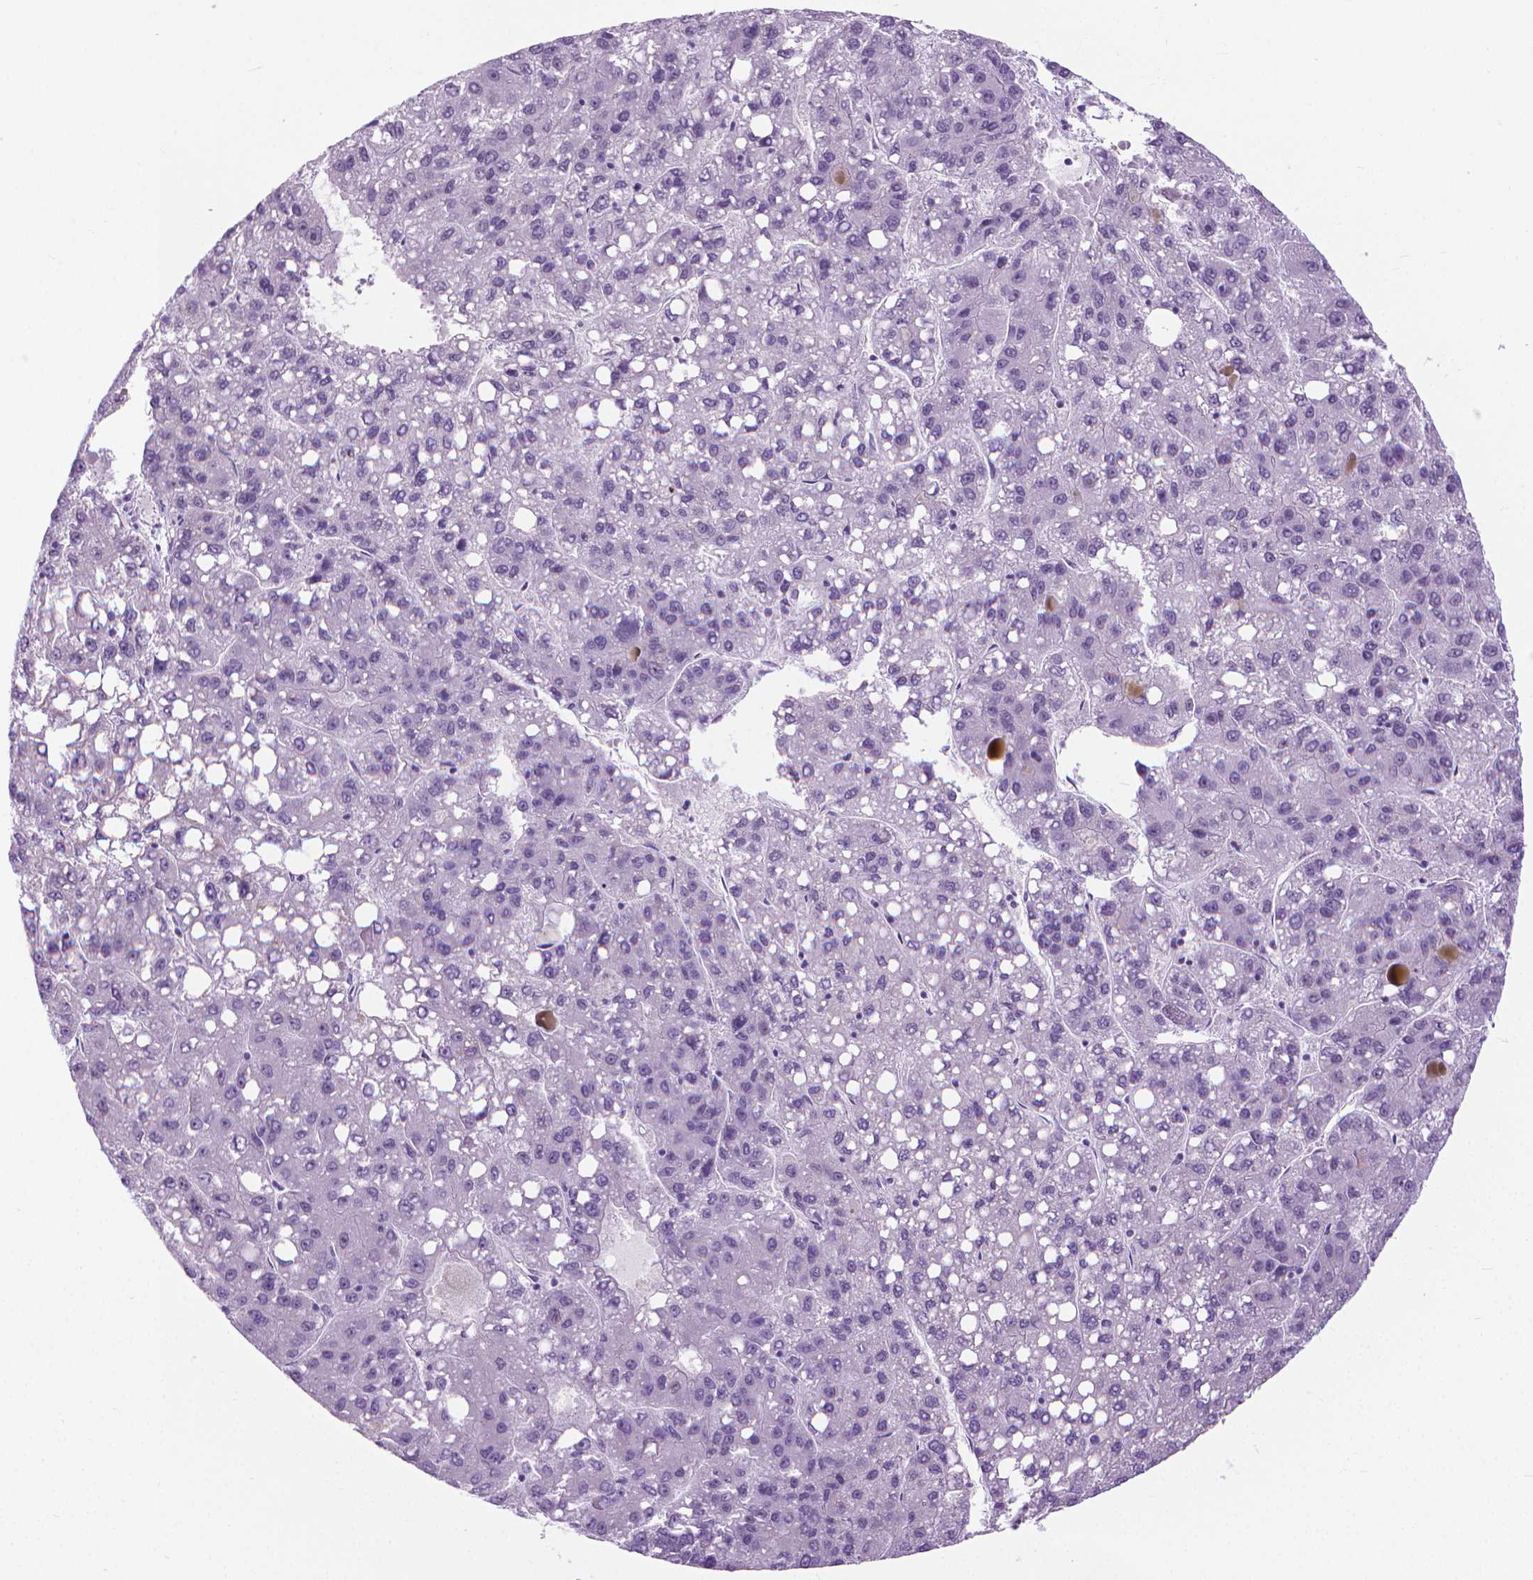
{"staining": {"intensity": "negative", "quantity": "none", "location": "none"}, "tissue": "liver cancer", "cell_type": "Tumor cells", "image_type": "cancer", "snomed": [{"axis": "morphology", "description": "Carcinoma, Hepatocellular, NOS"}, {"axis": "topography", "description": "Liver"}], "caption": "This is an IHC micrograph of liver cancer. There is no positivity in tumor cells.", "gene": "HTR2B", "patient": {"sex": "female", "age": 82}}